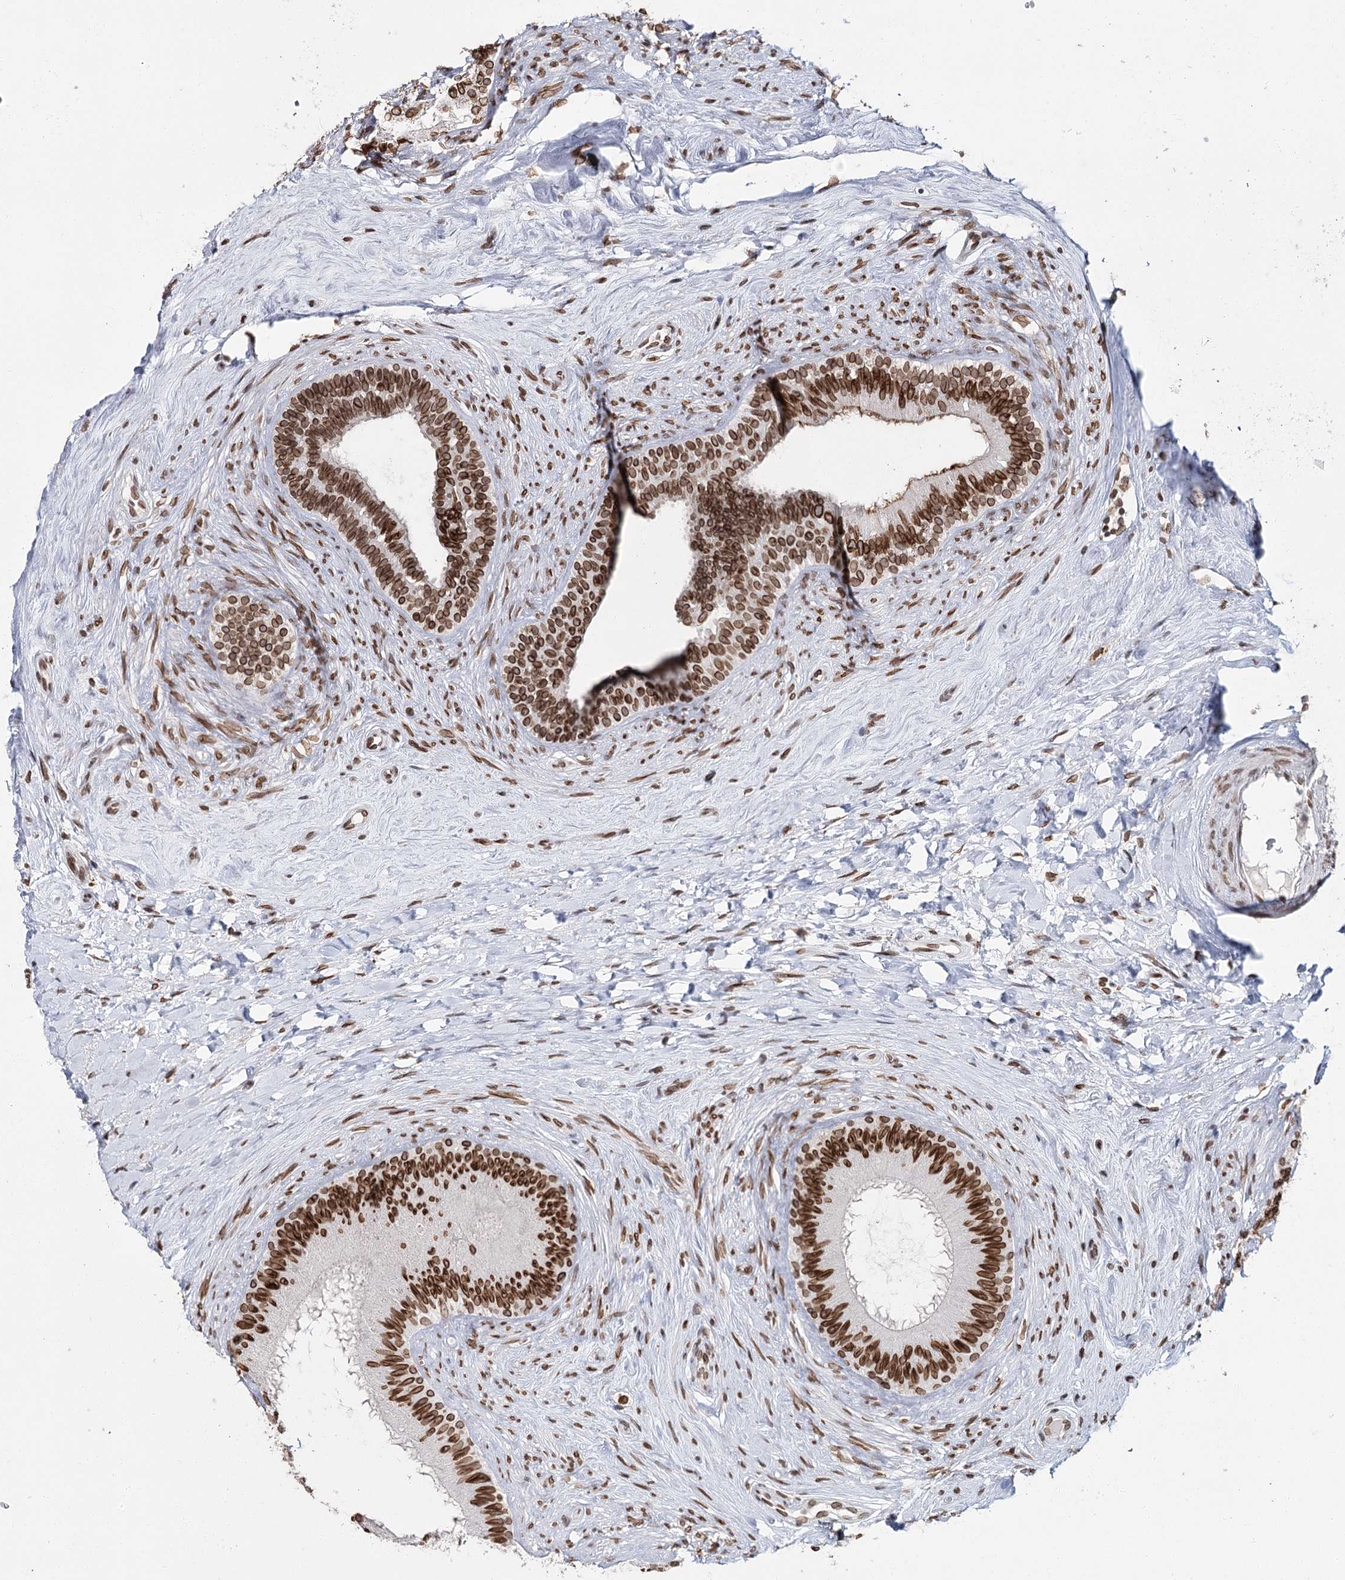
{"staining": {"intensity": "strong", "quantity": ">75%", "location": "cytoplasmic/membranous,nuclear"}, "tissue": "epididymis", "cell_type": "Glandular cells", "image_type": "normal", "snomed": [{"axis": "morphology", "description": "Normal tissue, NOS"}, {"axis": "topography", "description": "Epididymis"}], "caption": "High-power microscopy captured an immunohistochemistry micrograph of unremarkable epididymis, revealing strong cytoplasmic/membranous,nuclear expression in about >75% of glandular cells. (DAB IHC, brown staining for protein, blue staining for nuclei).", "gene": "KIAA0930", "patient": {"sex": "male", "age": 84}}